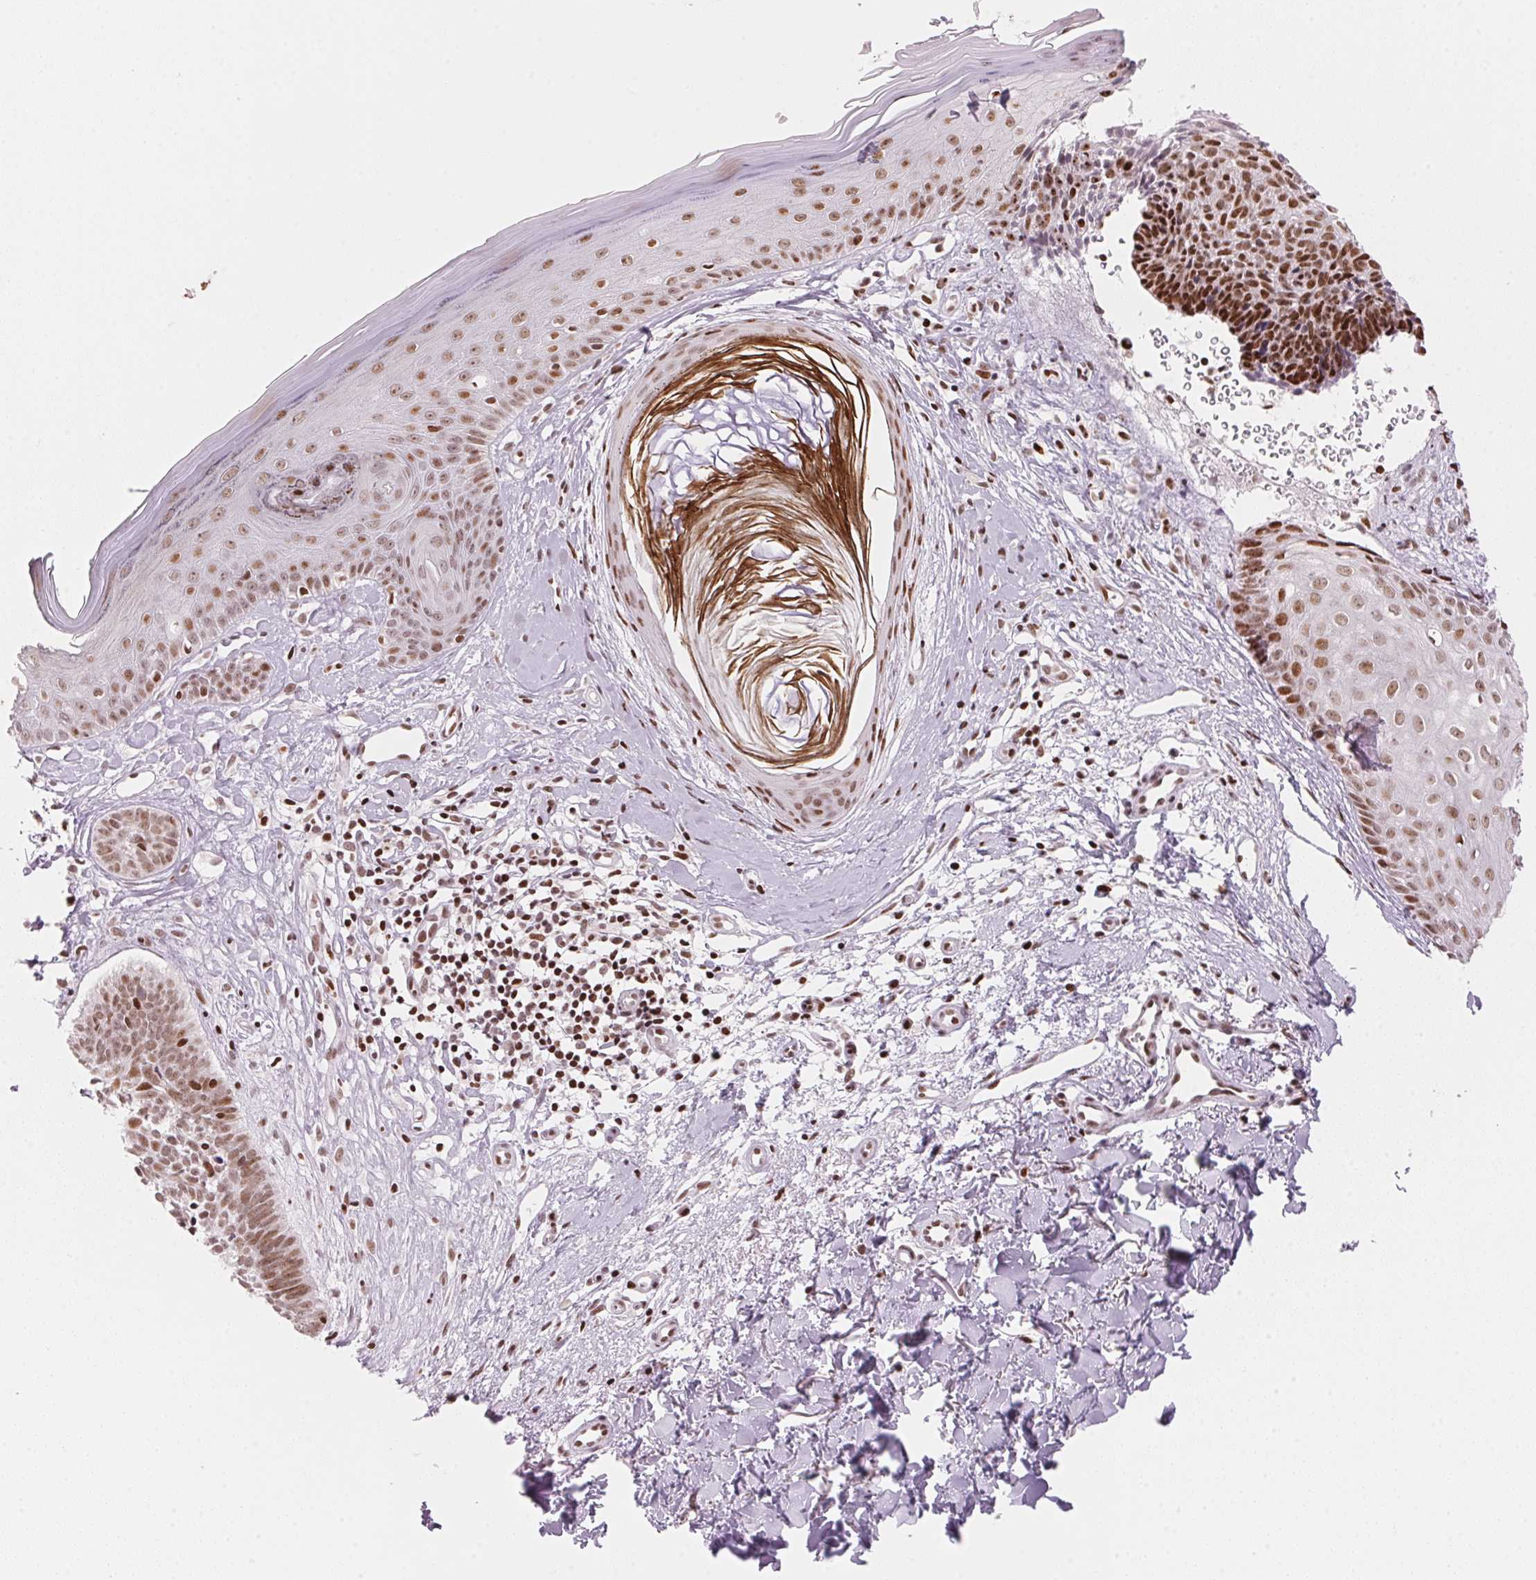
{"staining": {"intensity": "strong", "quantity": ">75%", "location": "nuclear"}, "tissue": "skin cancer", "cell_type": "Tumor cells", "image_type": "cancer", "snomed": [{"axis": "morphology", "description": "Basal cell carcinoma"}, {"axis": "topography", "description": "Skin"}], "caption": "Approximately >75% of tumor cells in skin cancer demonstrate strong nuclear protein staining as visualized by brown immunohistochemical staining.", "gene": "NXF1", "patient": {"sex": "male", "age": 51}}